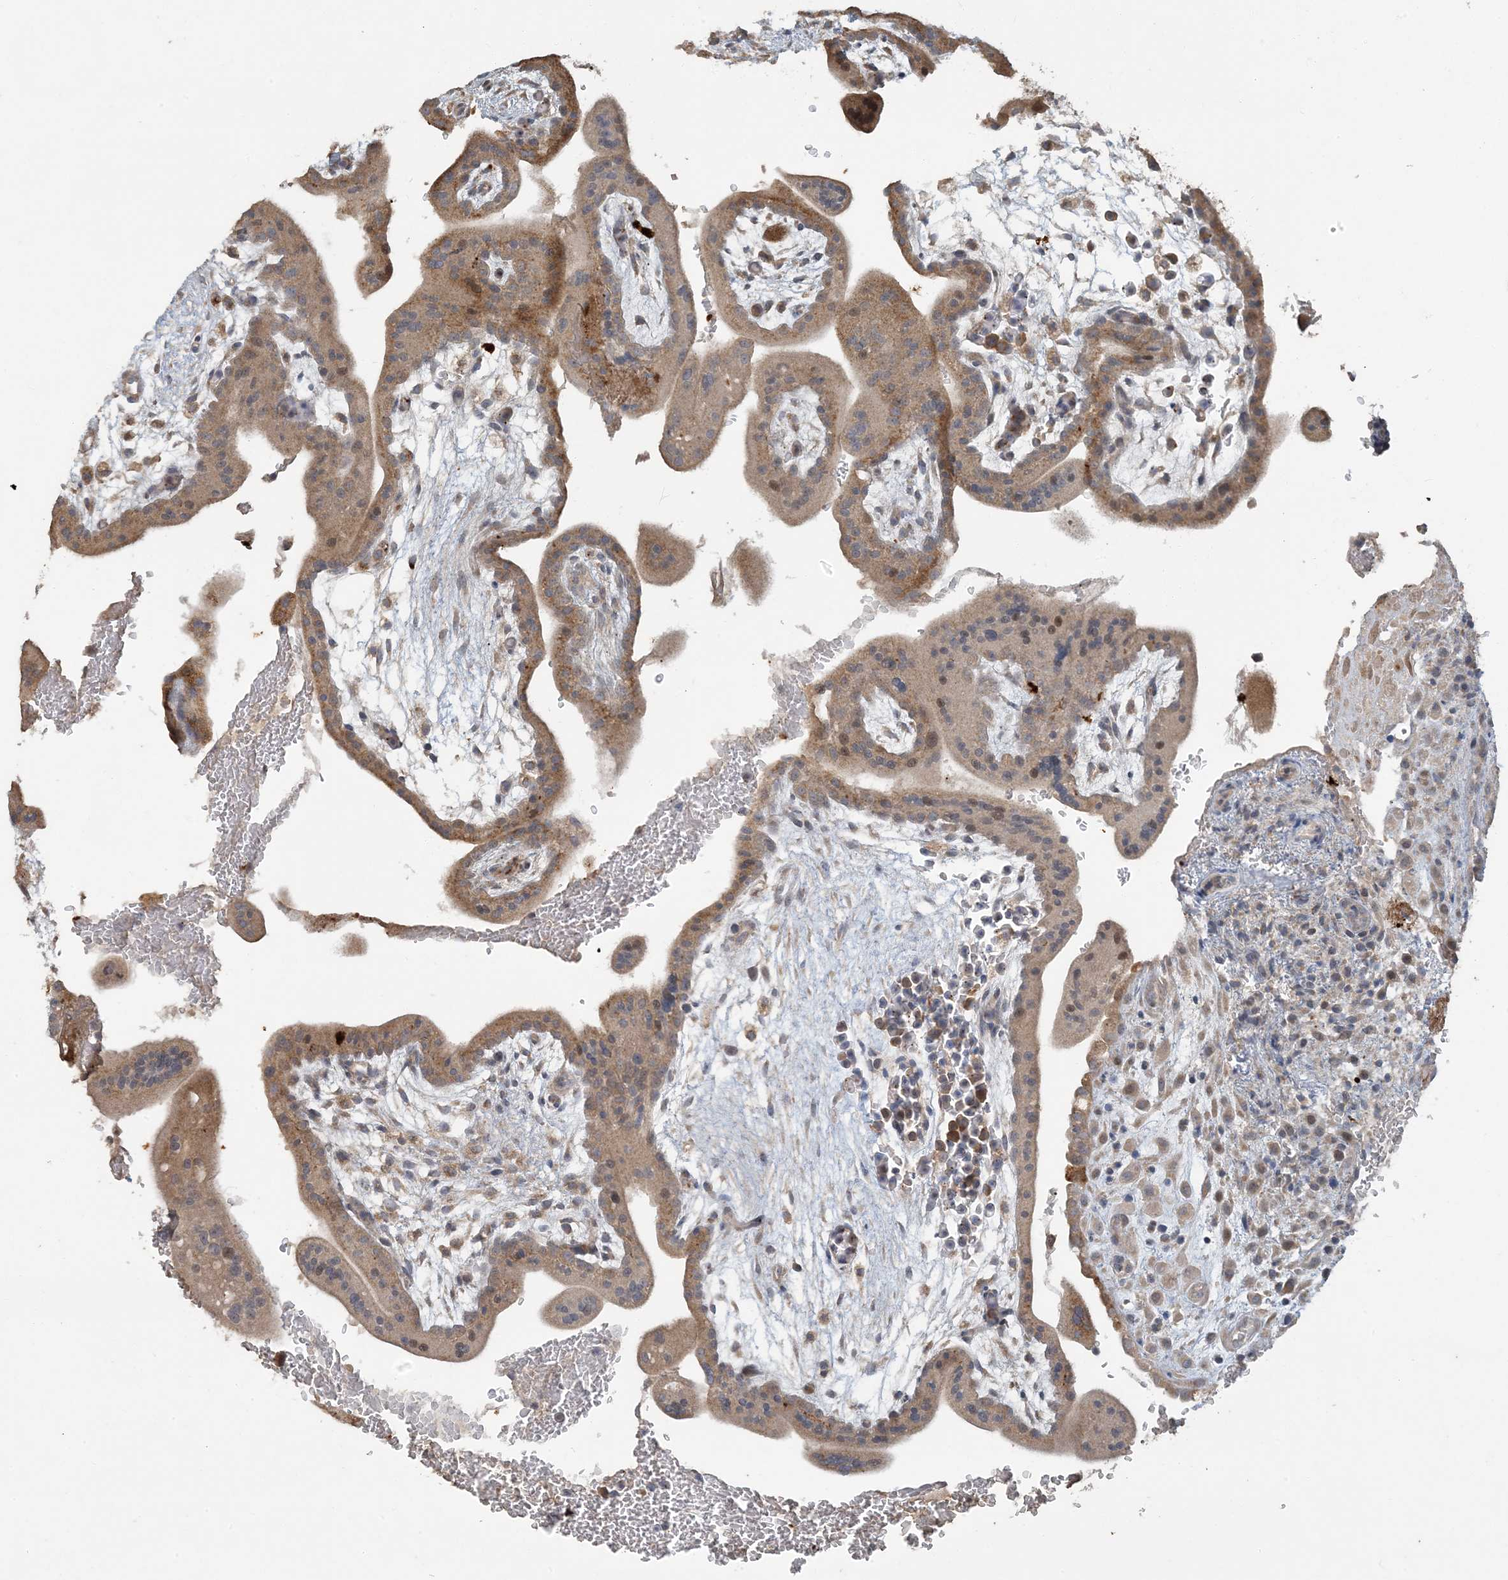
{"staining": {"intensity": "weak", "quantity": ">75%", "location": "cytoplasmic/membranous"}, "tissue": "placenta", "cell_type": "Decidual cells", "image_type": "normal", "snomed": [{"axis": "morphology", "description": "Normal tissue, NOS"}, {"axis": "topography", "description": "Placenta"}], "caption": "Decidual cells exhibit low levels of weak cytoplasmic/membranous expression in about >75% of cells in benign placenta. The protein is shown in brown color, while the nuclei are stained blue.", "gene": "LTN1", "patient": {"sex": "female", "age": 35}}